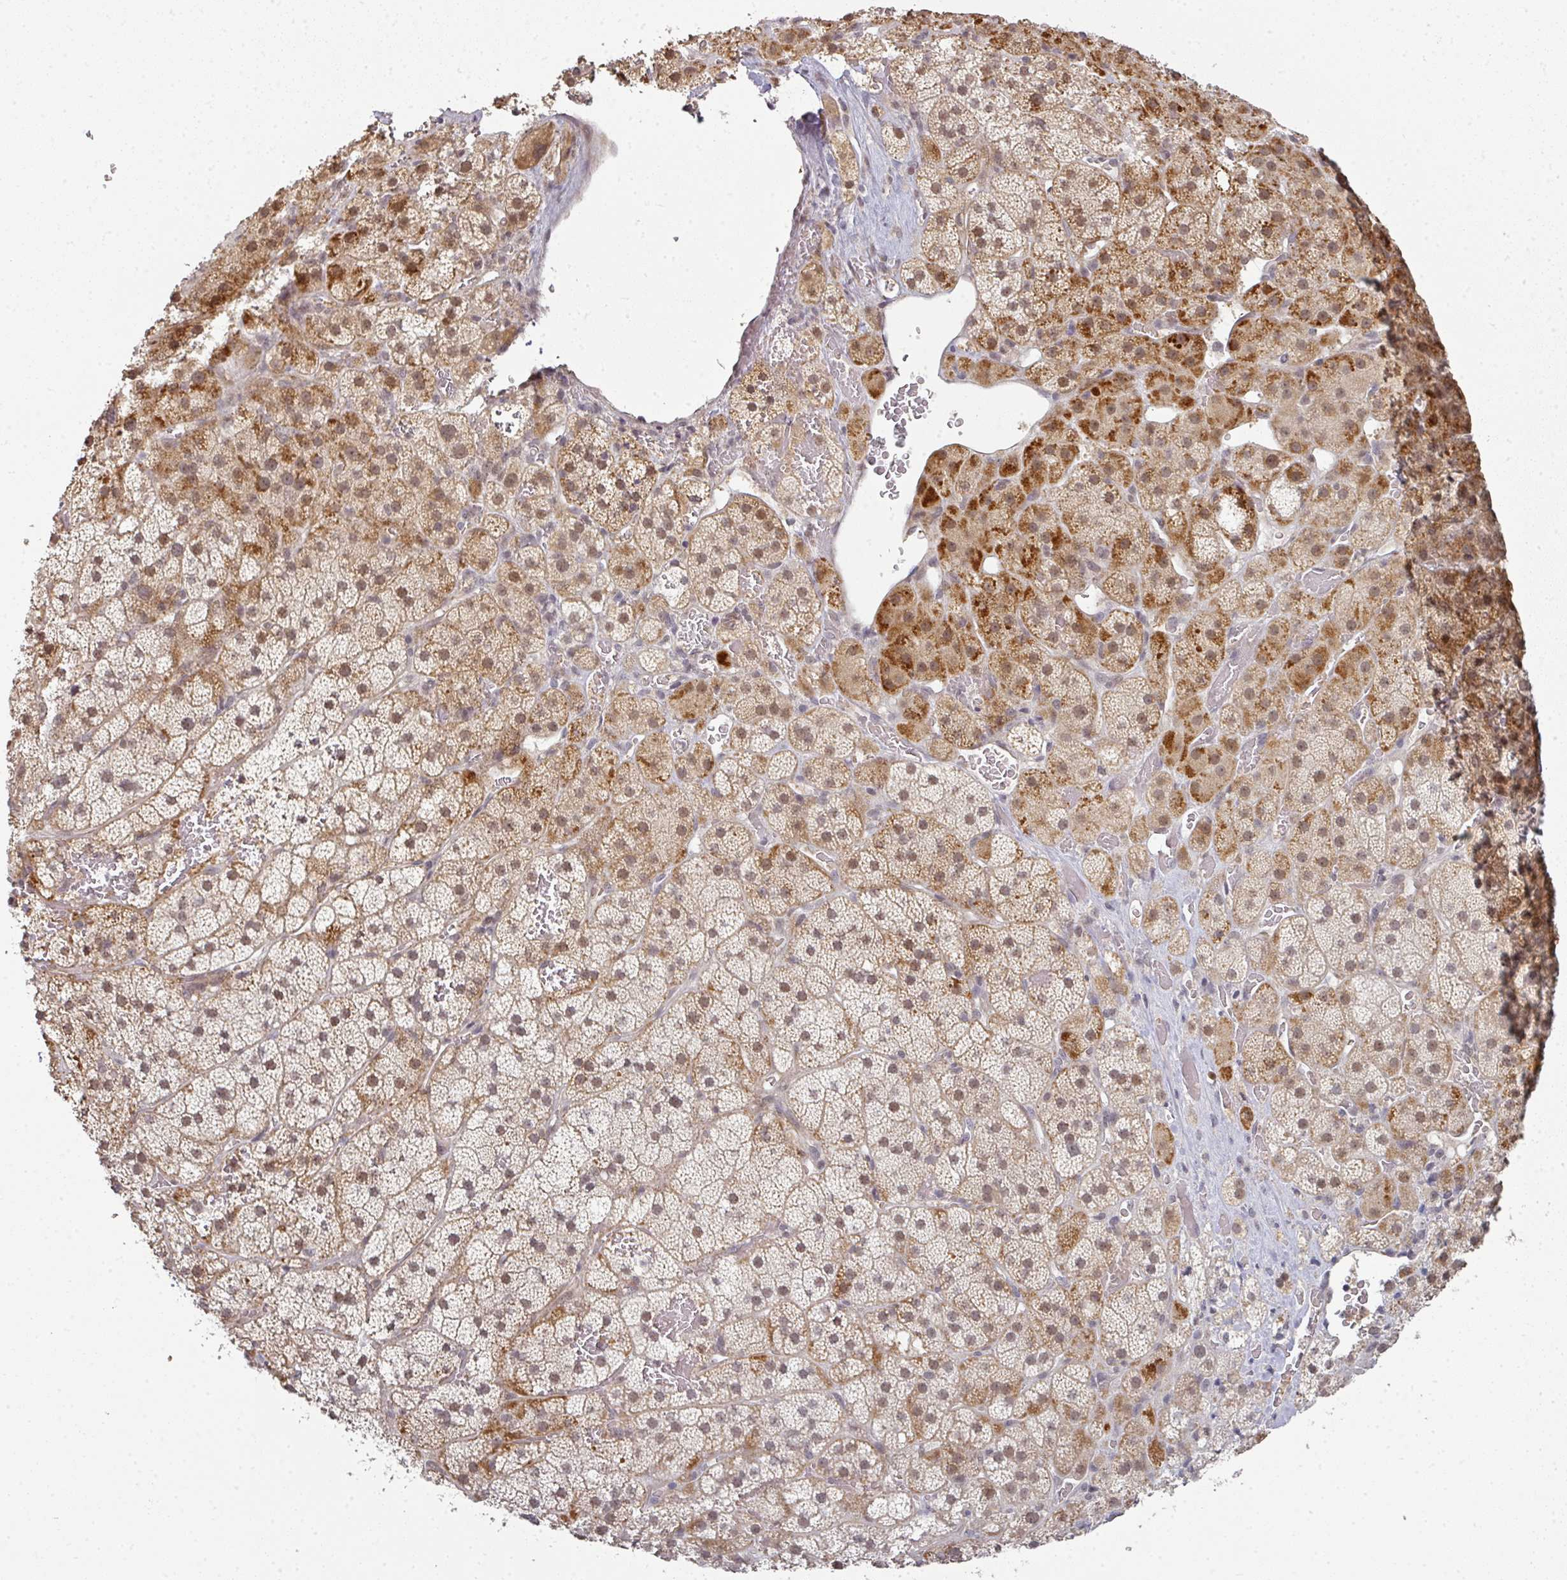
{"staining": {"intensity": "strong", "quantity": "<25%", "location": "cytoplasmic/membranous,nuclear"}, "tissue": "adrenal gland", "cell_type": "Glandular cells", "image_type": "normal", "snomed": [{"axis": "morphology", "description": "Normal tissue, NOS"}, {"axis": "topography", "description": "Adrenal gland"}], "caption": "The image demonstrates staining of unremarkable adrenal gland, revealing strong cytoplasmic/membranous,nuclear protein positivity (brown color) within glandular cells.", "gene": "GTF2H3", "patient": {"sex": "male", "age": 57}}